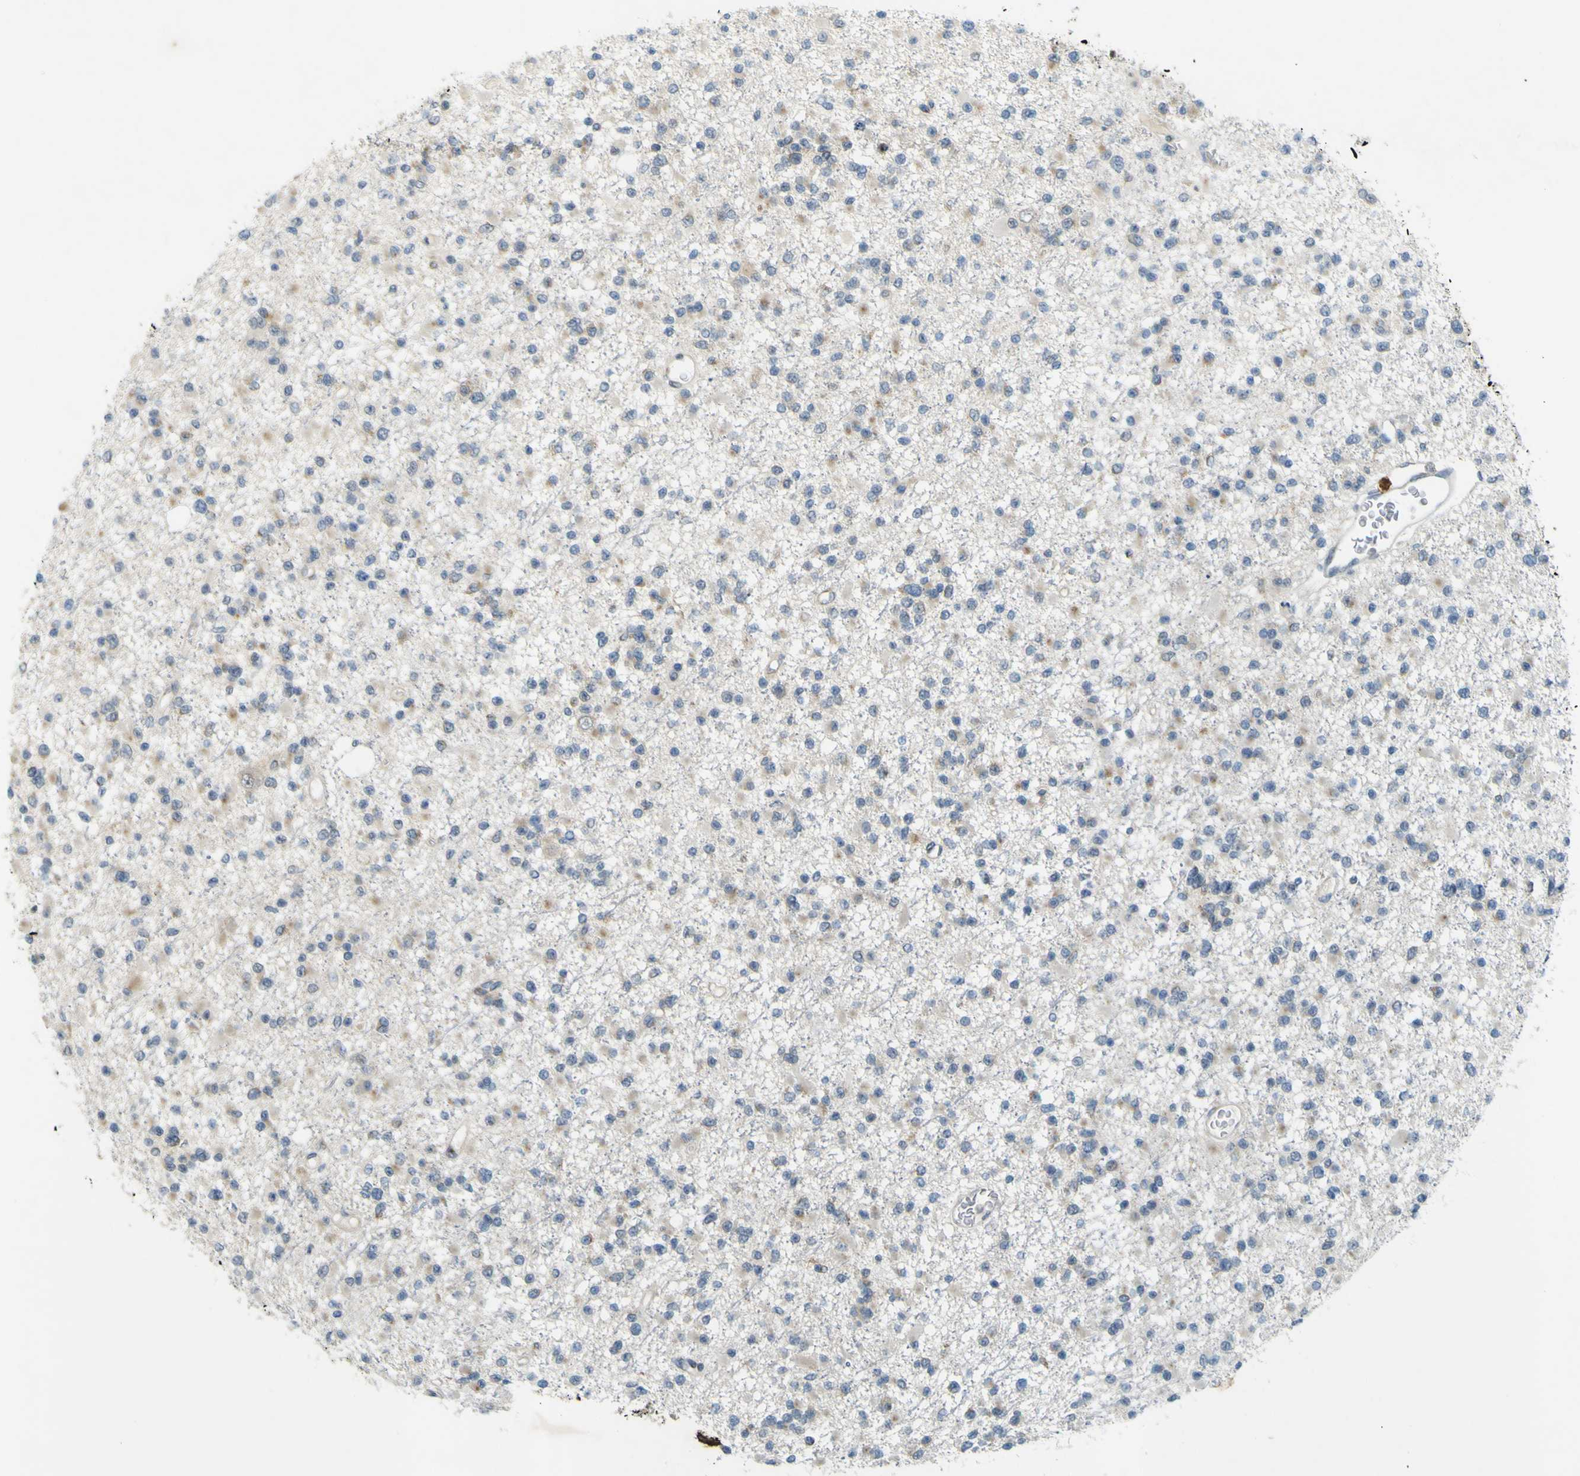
{"staining": {"intensity": "negative", "quantity": "none", "location": "none"}, "tissue": "glioma", "cell_type": "Tumor cells", "image_type": "cancer", "snomed": [{"axis": "morphology", "description": "Glioma, malignant, Low grade"}, {"axis": "topography", "description": "Brain"}], "caption": "High power microscopy micrograph of an immunohistochemistry (IHC) micrograph of glioma, revealing no significant expression in tumor cells.", "gene": "IGF2R", "patient": {"sex": "female", "age": 22}}